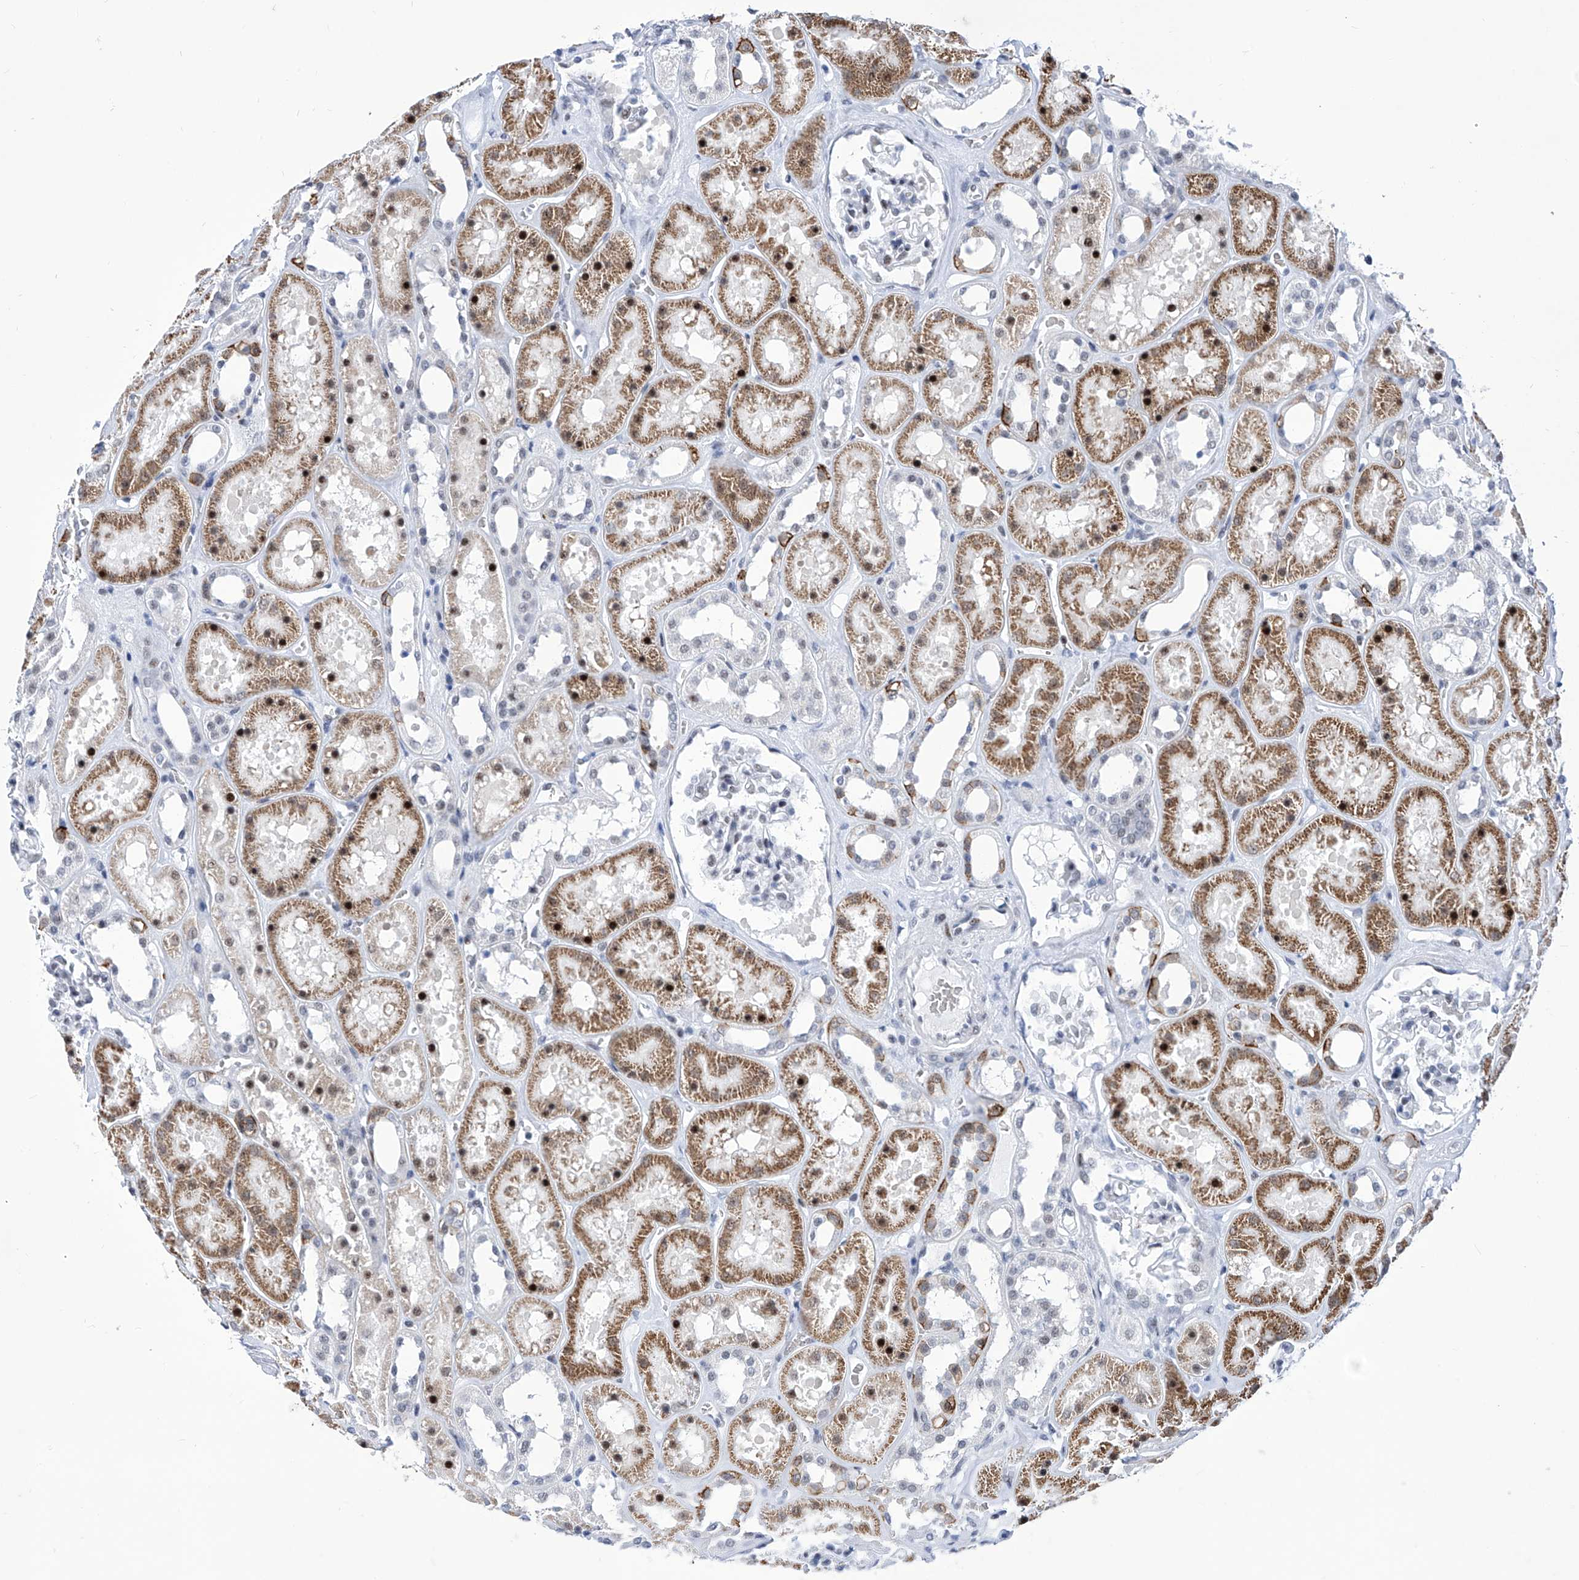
{"staining": {"intensity": "negative", "quantity": "none", "location": "none"}, "tissue": "kidney", "cell_type": "Cells in glomeruli", "image_type": "normal", "snomed": [{"axis": "morphology", "description": "Normal tissue, NOS"}, {"axis": "topography", "description": "Kidney"}], "caption": "Immunohistochemistry photomicrograph of benign kidney stained for a protein (brown), which displays no positivity in cells in glomeruli.", "gene": "SART1", "patient": {"sex": "female", "age": 41}}